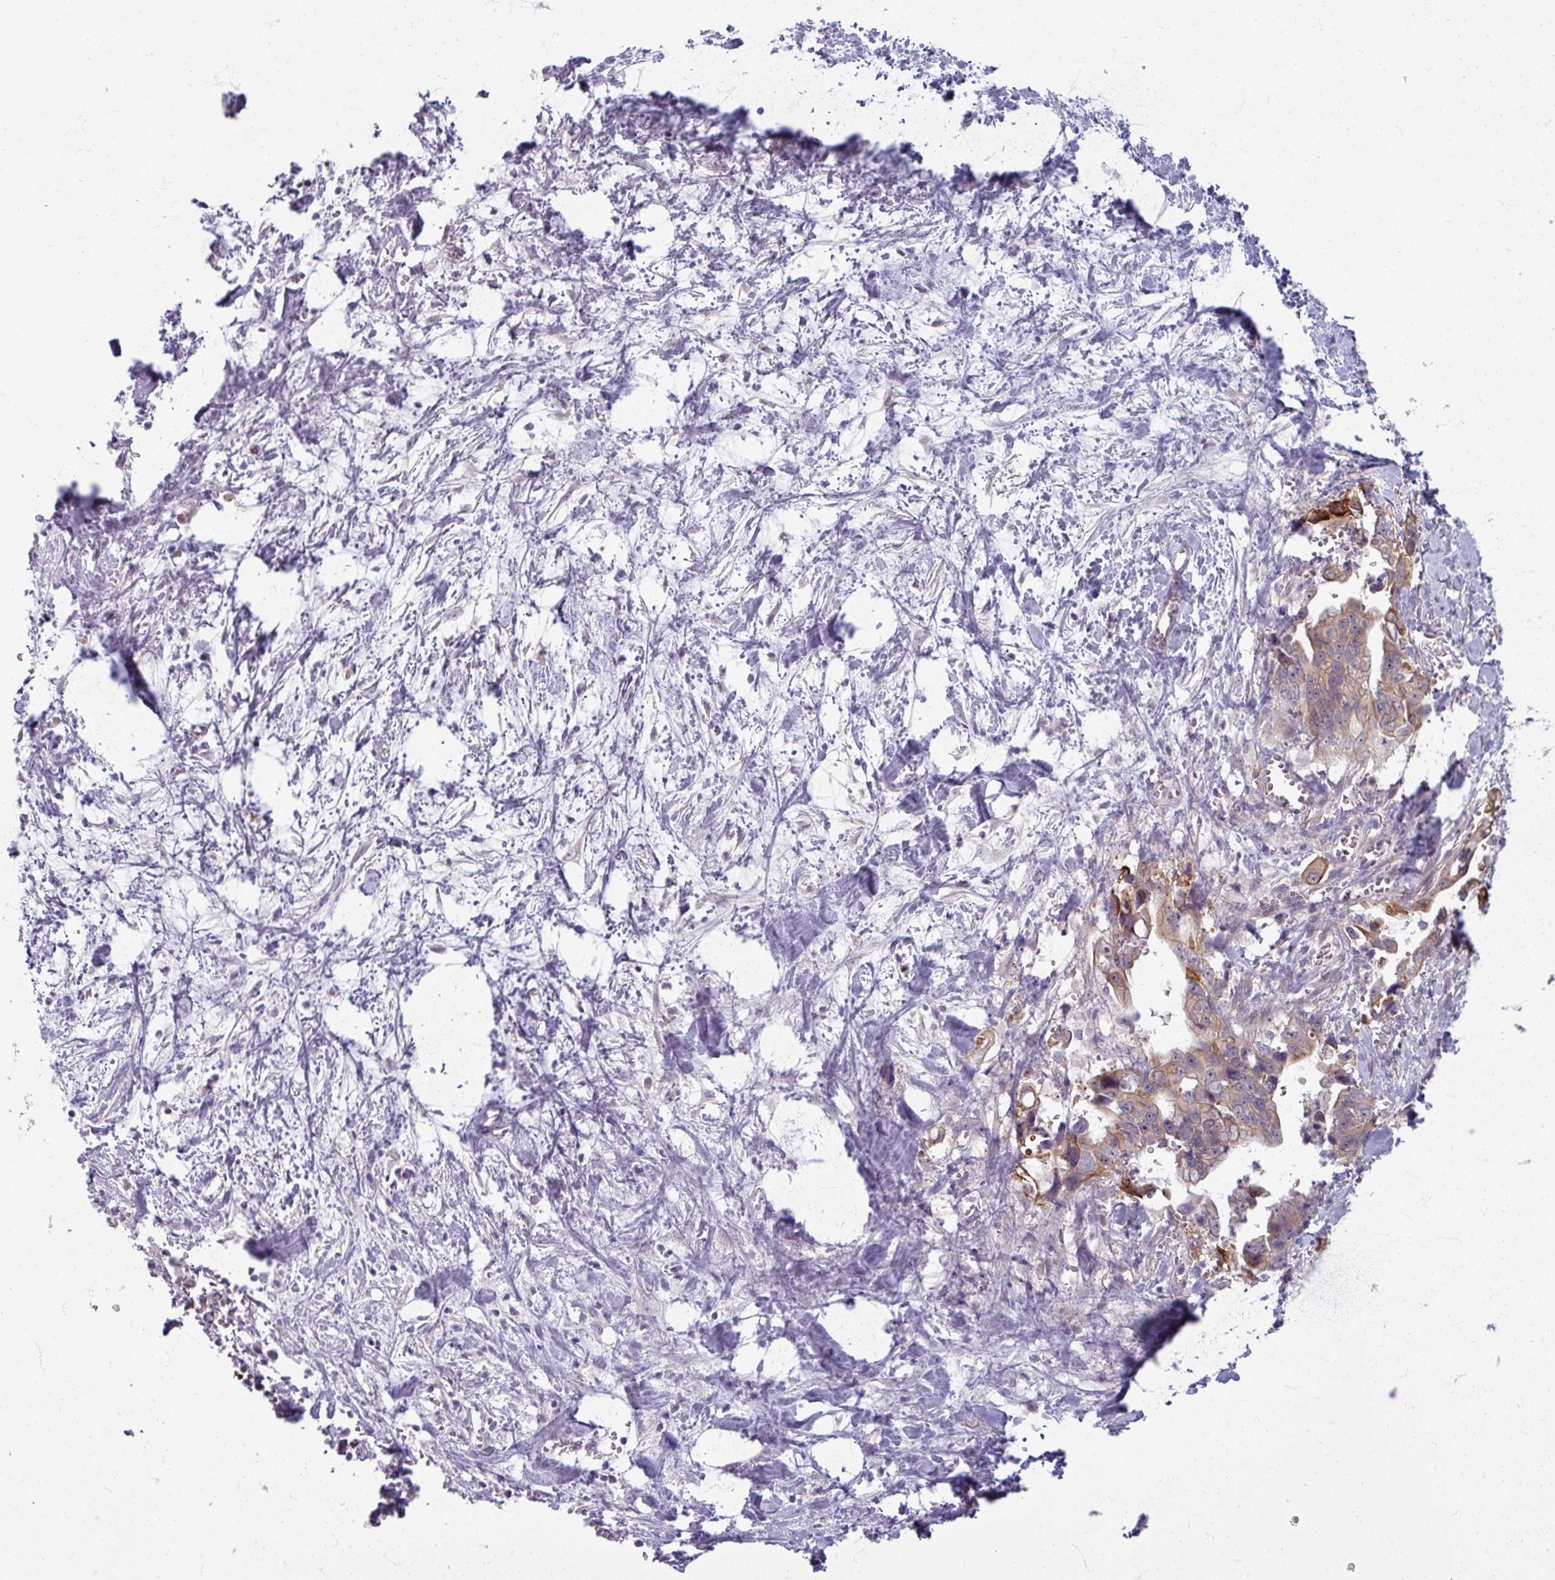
{"staining": {"intensity": "moderate", "quantity": ">75%", "location": "cytoplasmic/membranous"}, "tissue": "pancreatic cancer", "cell_type": "Tumor cells", "image_type": "cancer", "snomed": [{"axis": "morphology", "description": "Adenocarcinoma, NOS"}, {"axis": "topography", "description": "Pancreas"}], "caption": "Pancreatic adenocarcinoma tissue displays moderate cytoplasmic/membranous positivity in approximately >75% of tumor cells", "gene": "TTLL7", "patient": {"sex": "male", "age": 61}}